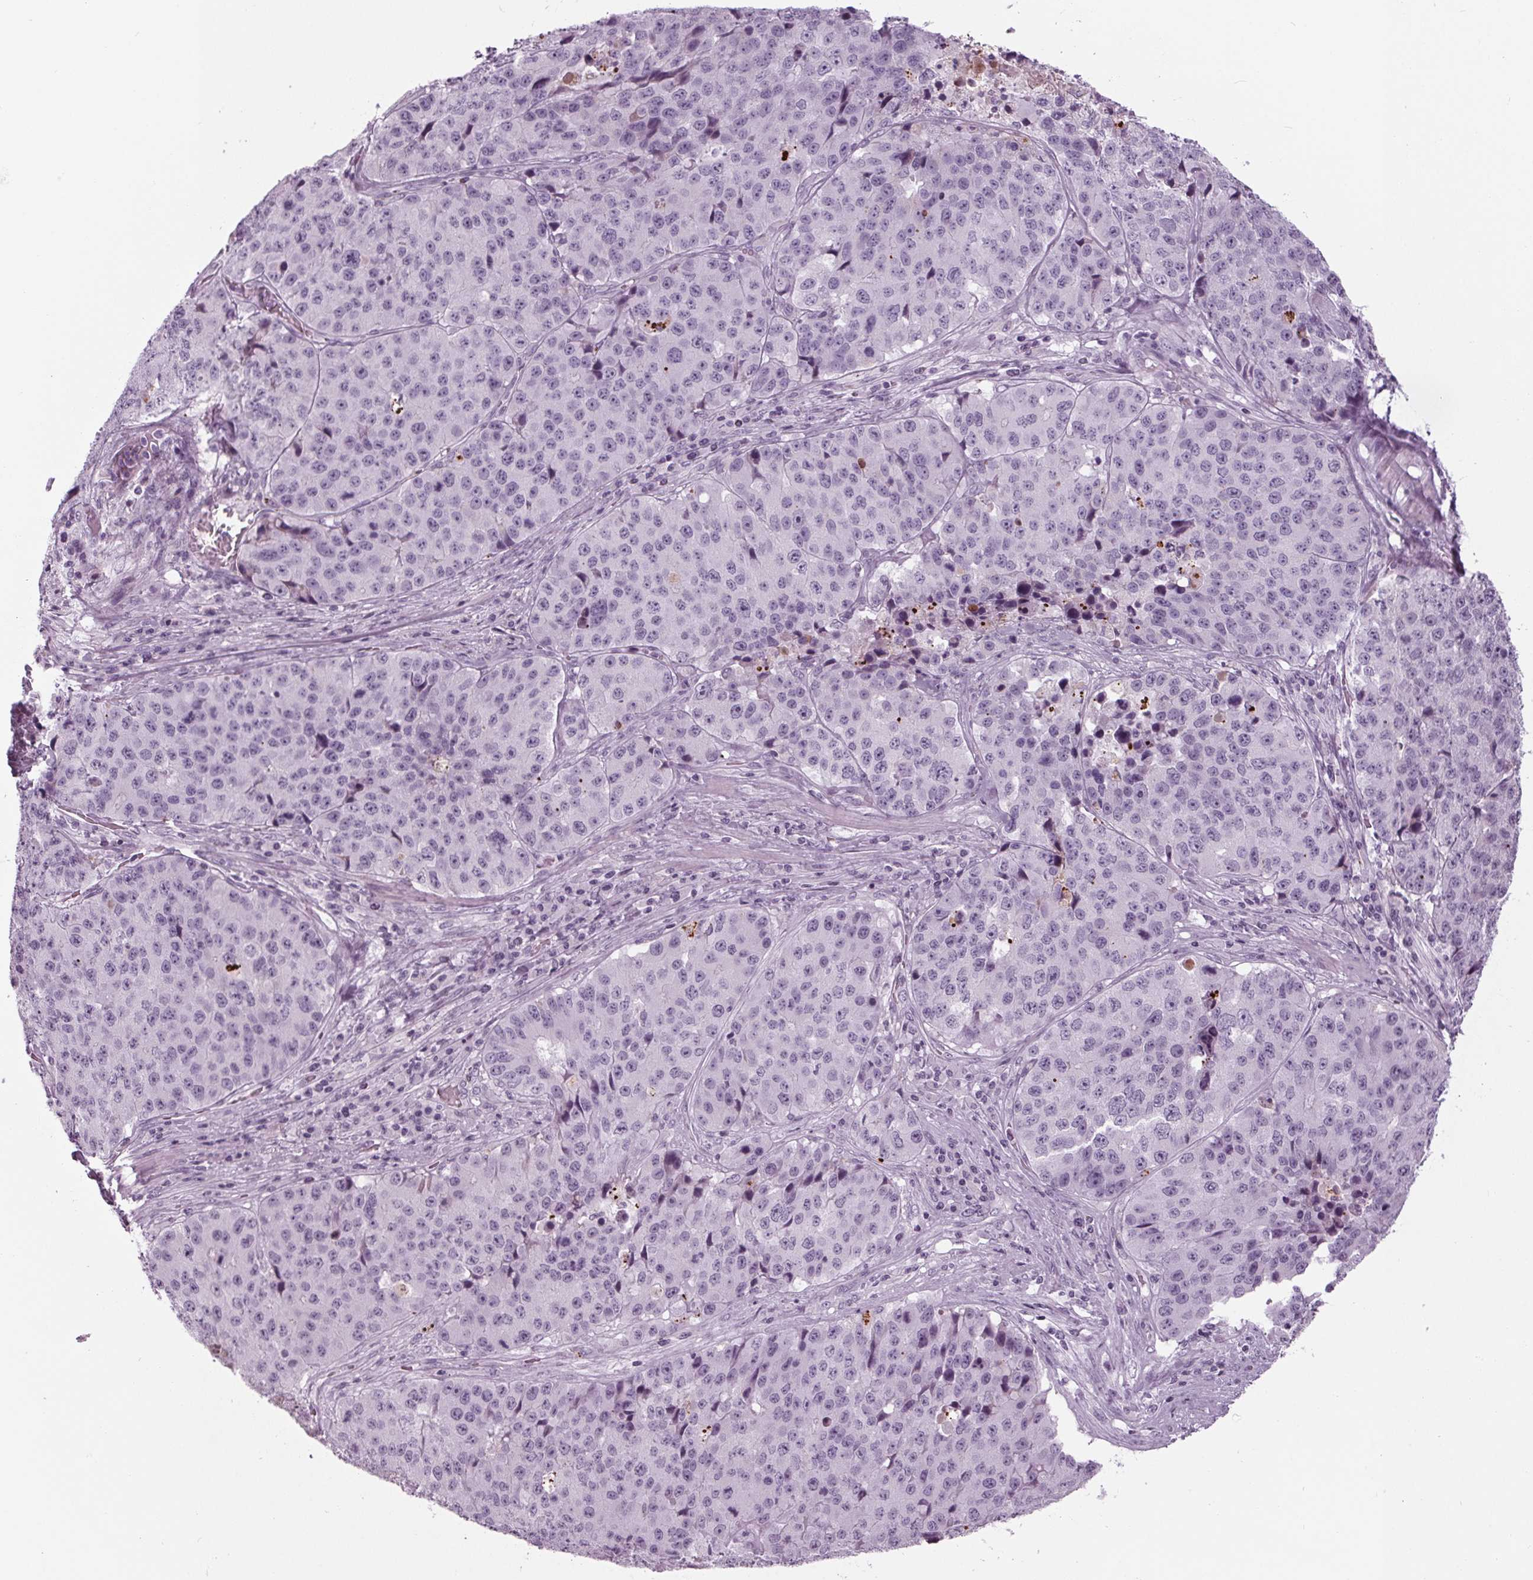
{"staining": {"intensity": "negative", "quantity": "none", "location": "none"}, "tissue": "stomach cancer", "cell_type": "Tumor cells", "image_type": "cancer", "snomed": [{"axis": "morphology", "description": "Adenocarcinoma, NOS"}, {"axis": "topography", "description": "Stomach"}], "caption": "Histopathology image shows no significant protein expression in tumor cells of stomach adenocarcinoma.", "gene": "CYP3A43", "patient": {"sex": "male", "age": 71}}